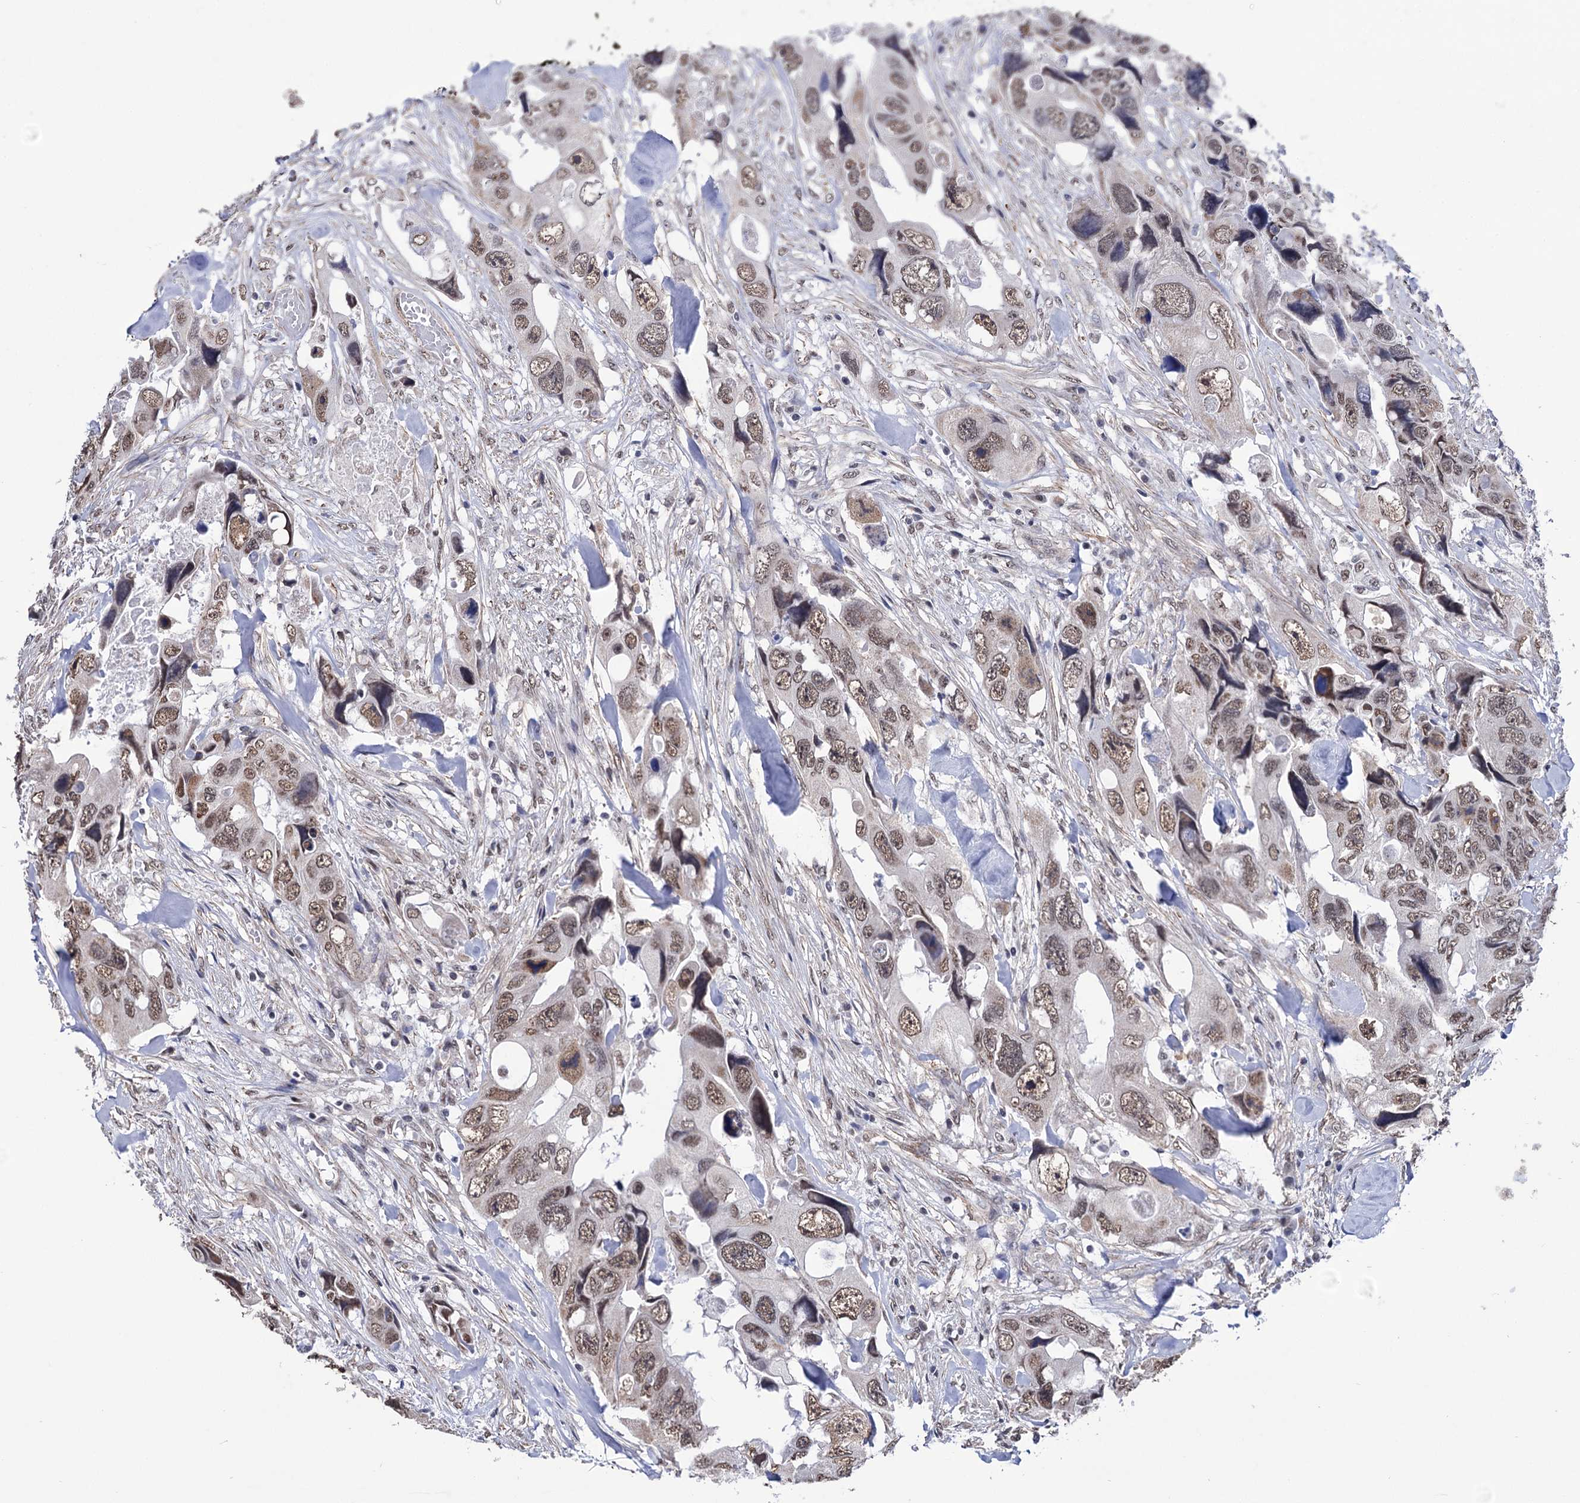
{"staining": {"intensity": "moderate", "quantity": ">75%", "location": "nuclear"}, "tissue": "colorectal cancer", "cell_type": "Tumor cells", "image_type": "cancer", "snomed": [{"axis": "morphology", "description": "Adenocarcinoma, NOS"}, {"axis": "topography", "description": "Rectum"}], "caption": "Immunohistochemical staining of human colorectal cancer displays medium levels of moderate nuclear staining in approximately >75% of tumor cells.", "gene": "ABHD10", "patient": {"sex": "male", "age": 57}}